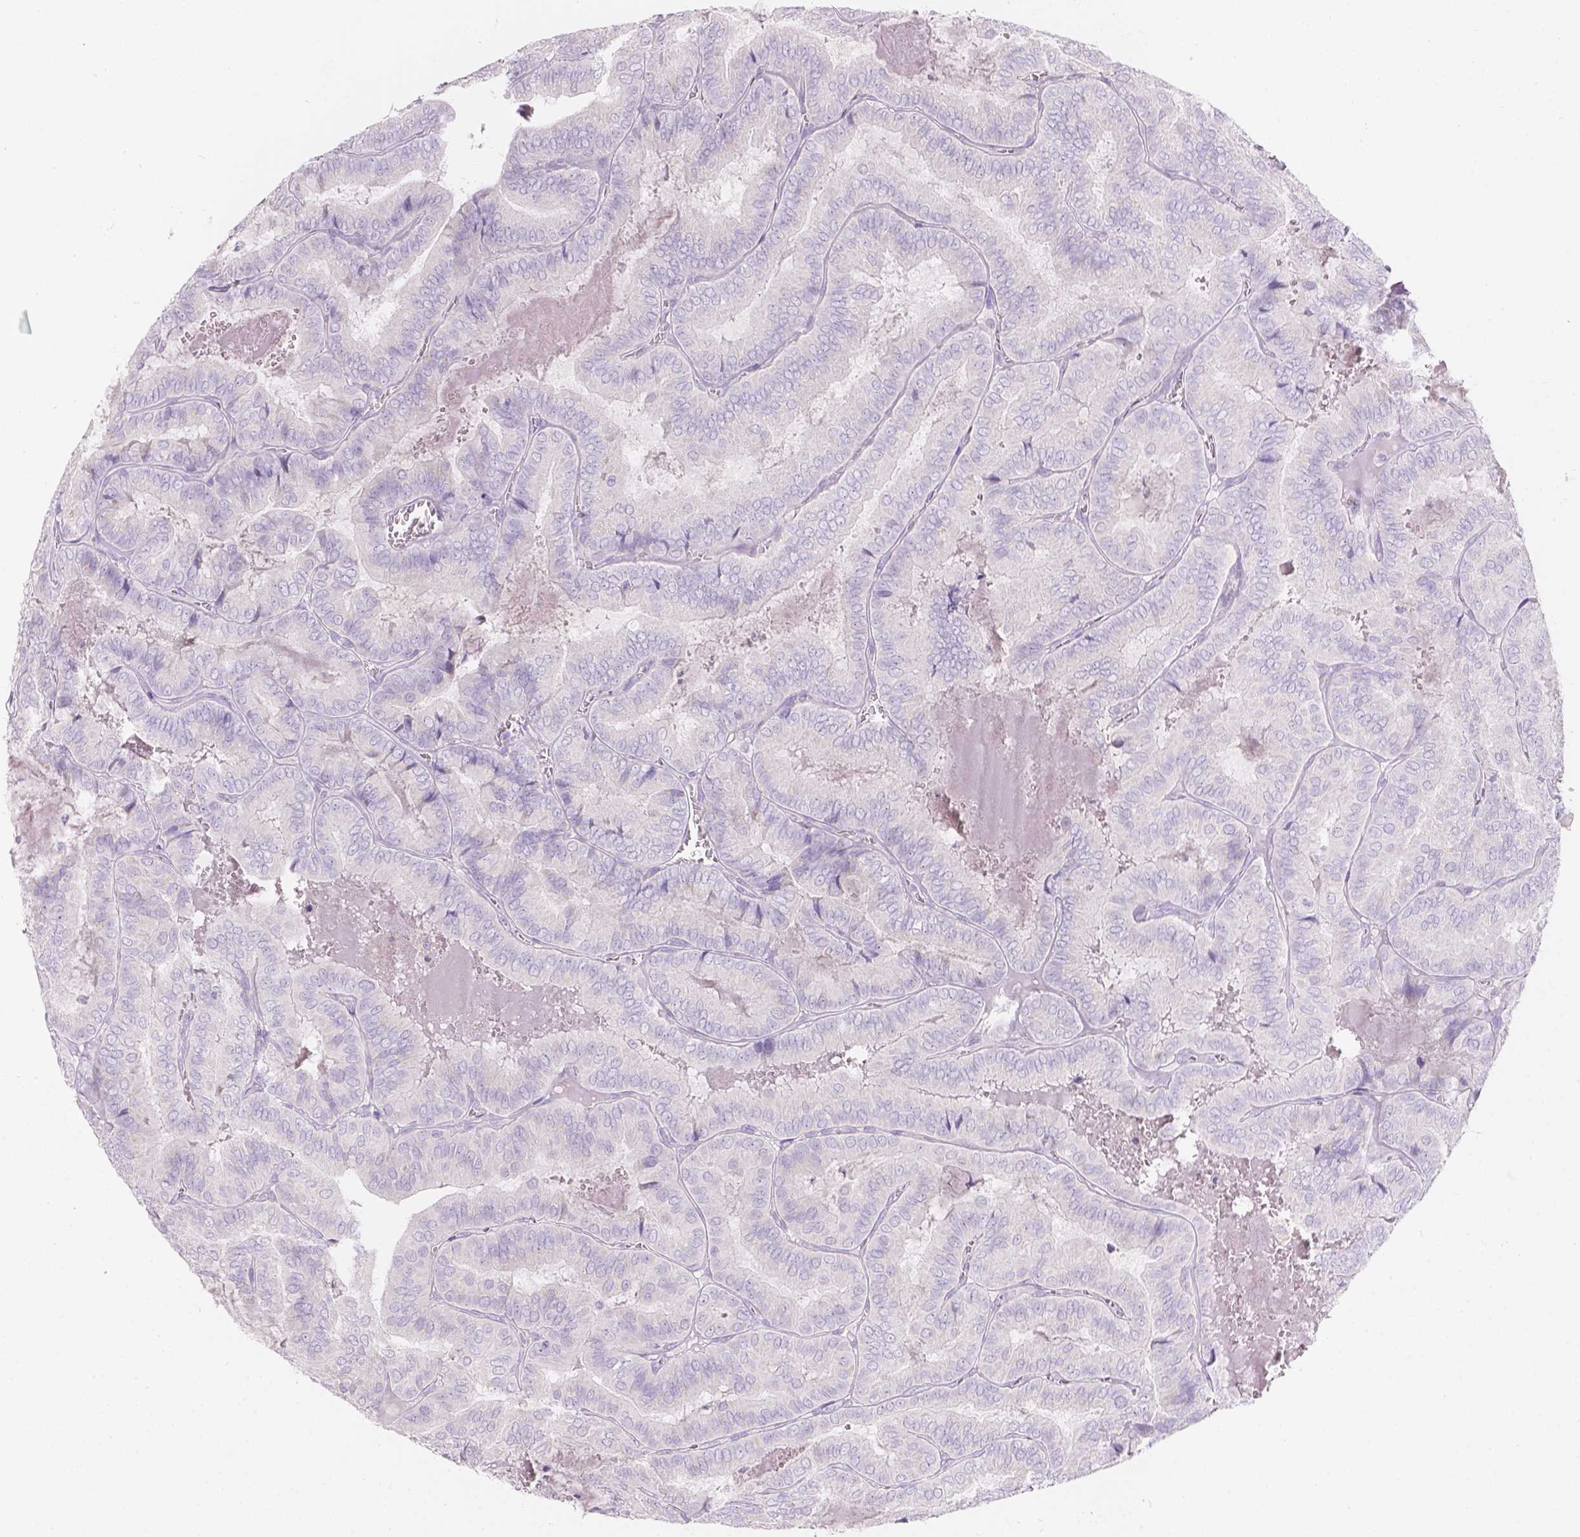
{"staining": {"intensity": "negative", "quantity": "none", "location": "none"}, "tissue": "thyroid cancer", "cell_type": "Tumor cells", "image_type": "cancer", "snomed": [{"axis": "morphology", "description": "Papillary adenocarcinoma, NOS"}, {"axis": "topography", "description": "Thyroid gland"}], "caption": "A micrograph of papillary adenocarcinoma (thyroid) stained for a protein exhibits no brown staining in tumor cells.", "gene": "HTN3", "patient": {"sex": "female", "age": 75}}